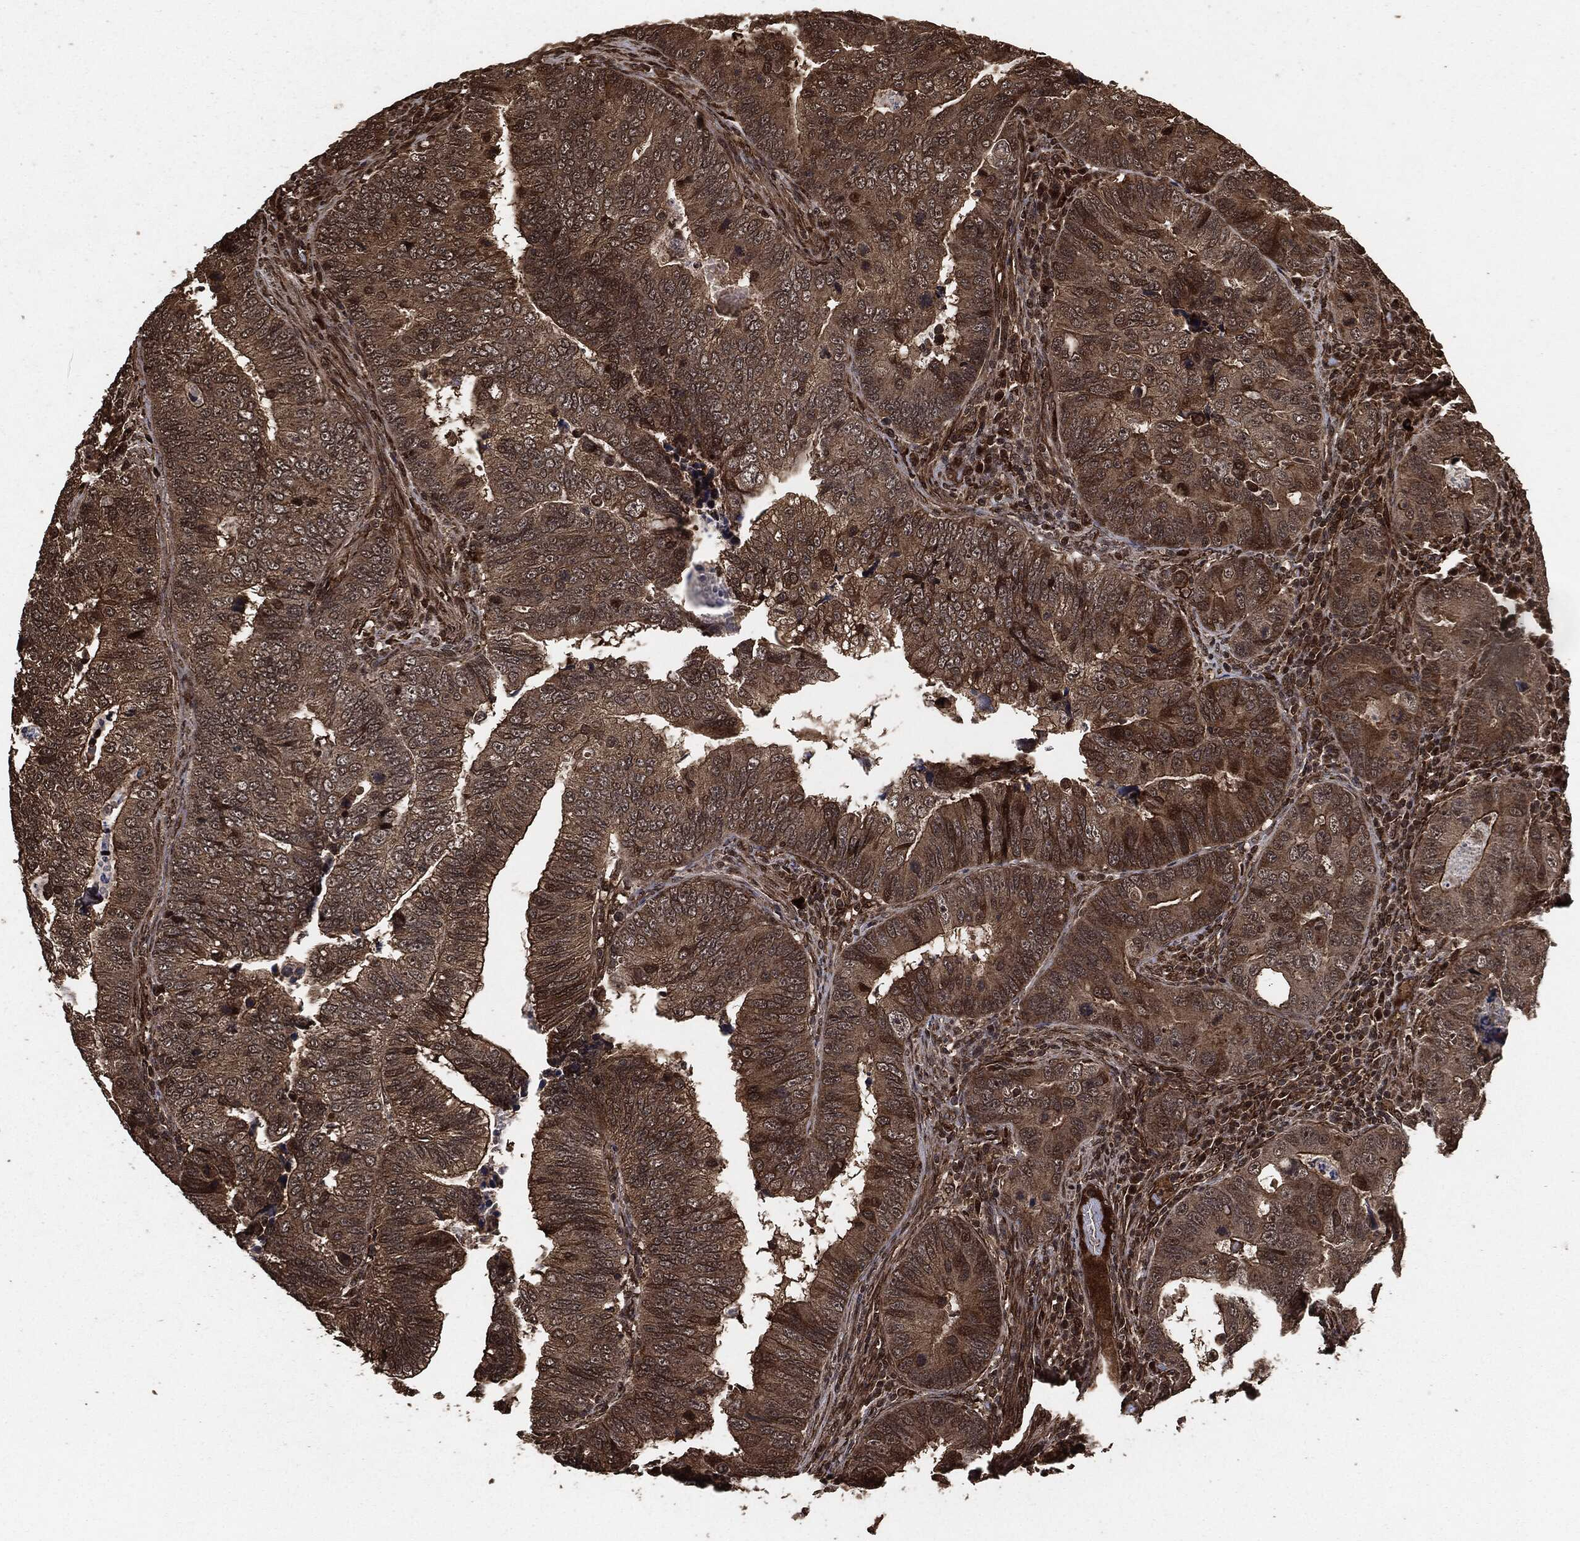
{"staining": {"intensity": "moderate", "quantity": "25%-75%", "location": "cytoplasmic/membranous"}, "tissue": "colorectal cancer", "cell_type": "Tumor cells", "image_type": "cancer", "snomed": [{"axis": "morphology", "description": "Adenocarcinoma, NOS"}, {"axis": "topography", "description": "Colon"}], "caption": "IHC of human colorectal adenocarcinoma reveals medium levels of moderate cytoplasmic/membranous positivity in about 25%-75% of tumor cells.", "gene": "EGFR", "patient": {"sex": "female", "age": 72}}